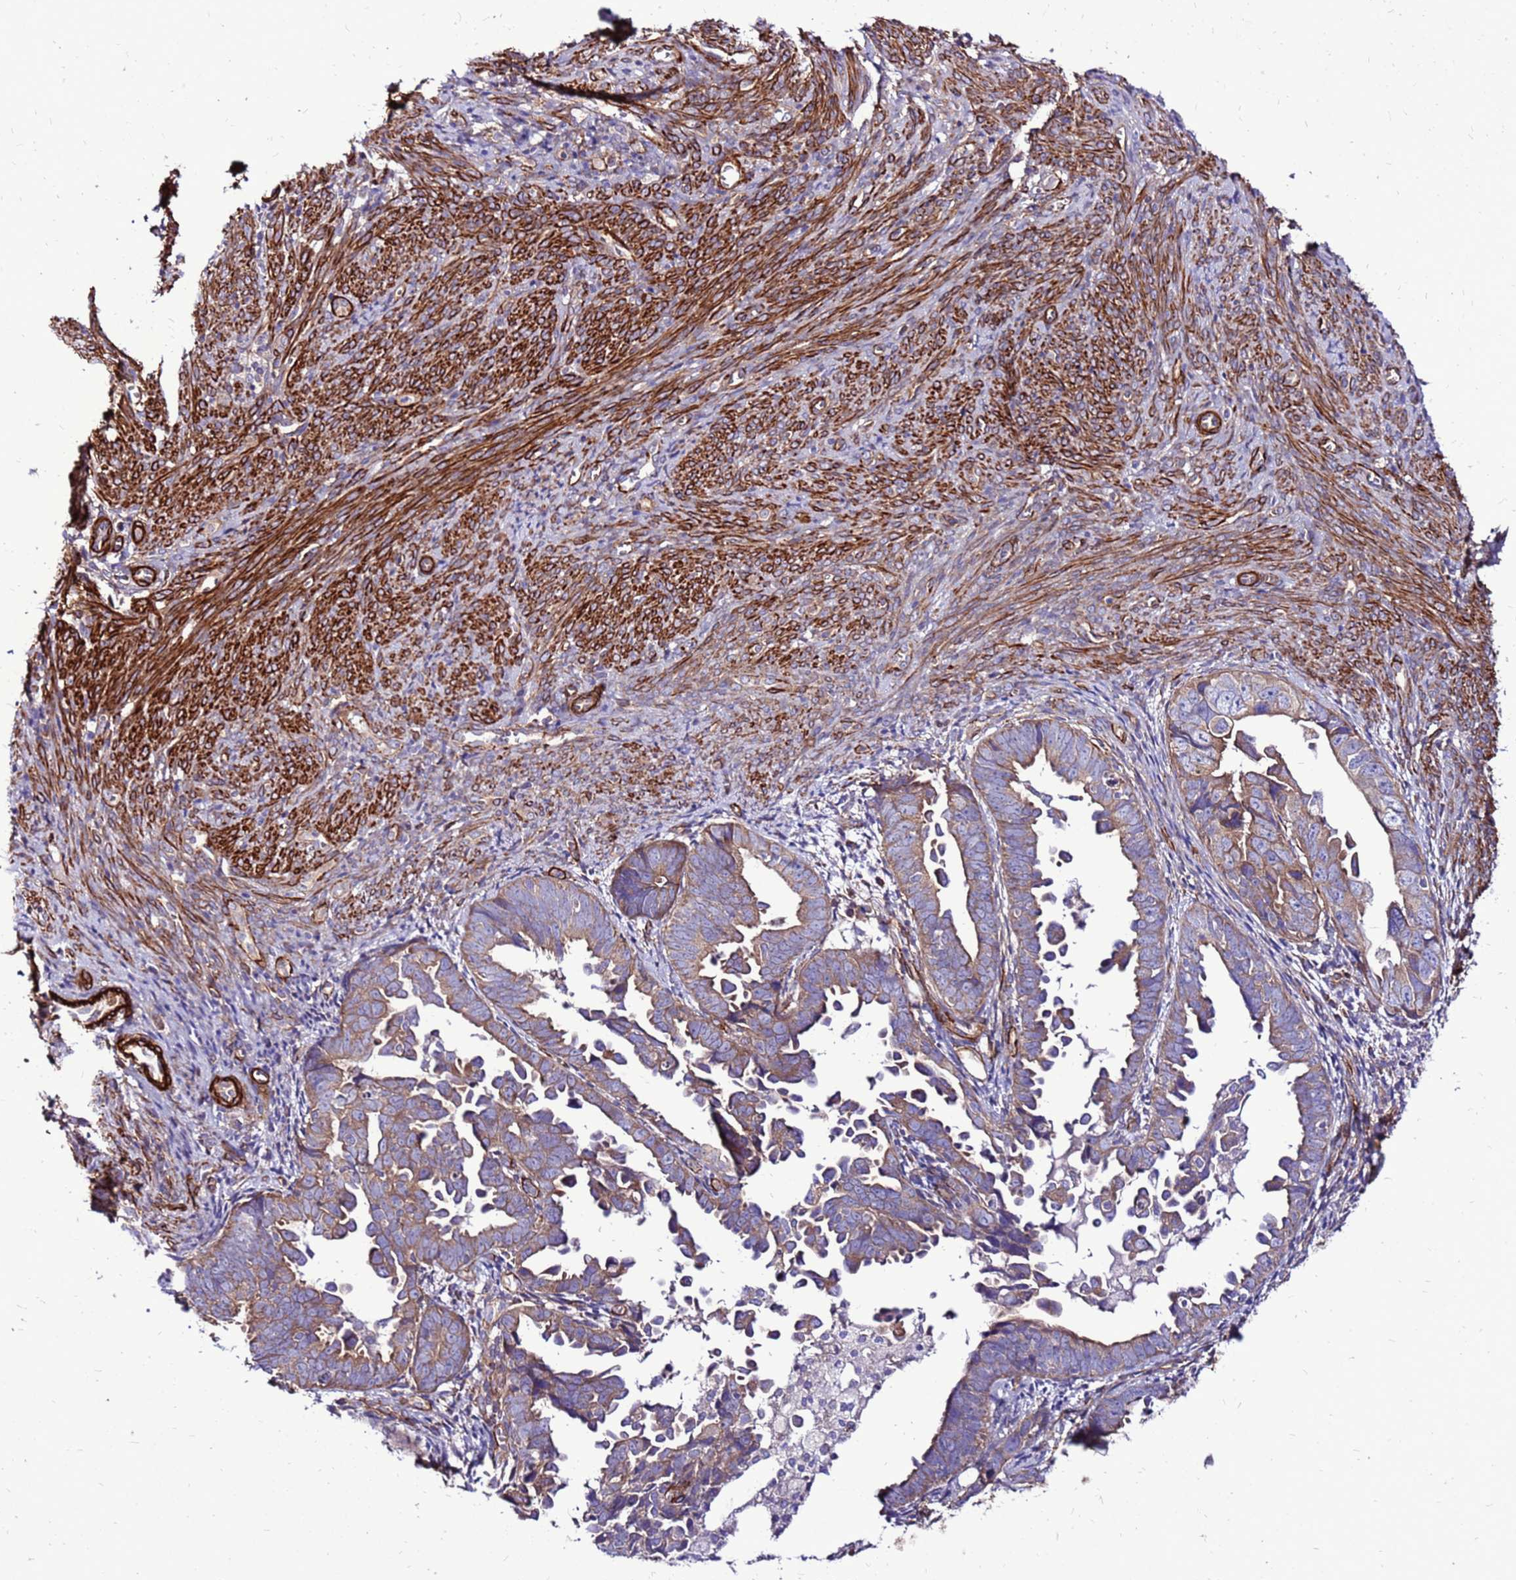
{"staining": {"intensity": "moderate", "quantity": ">75%", "location": "cytoplasmic/membranous"}, "tissue": "endometrial cancer", "cell_type": "Tumor cells", "image_type": "cancer", "snomed": [{"axis": "morphology", "description": "Adenocarcinoma, NOS"}, {"axis": "topography", "description": "Endometrium"}], "caption": "IHC photomicrograph of neoplastic tissue: human endometrial cancer stained using IHC shows medium levels of moderate protein expression localized specifically in the cytoplasmic/membranous of tumor cells, appearing as a cytoplasmic/membranous brown color.", "gene": "EI24", "patient": {"sex": "female", "age": 75}}